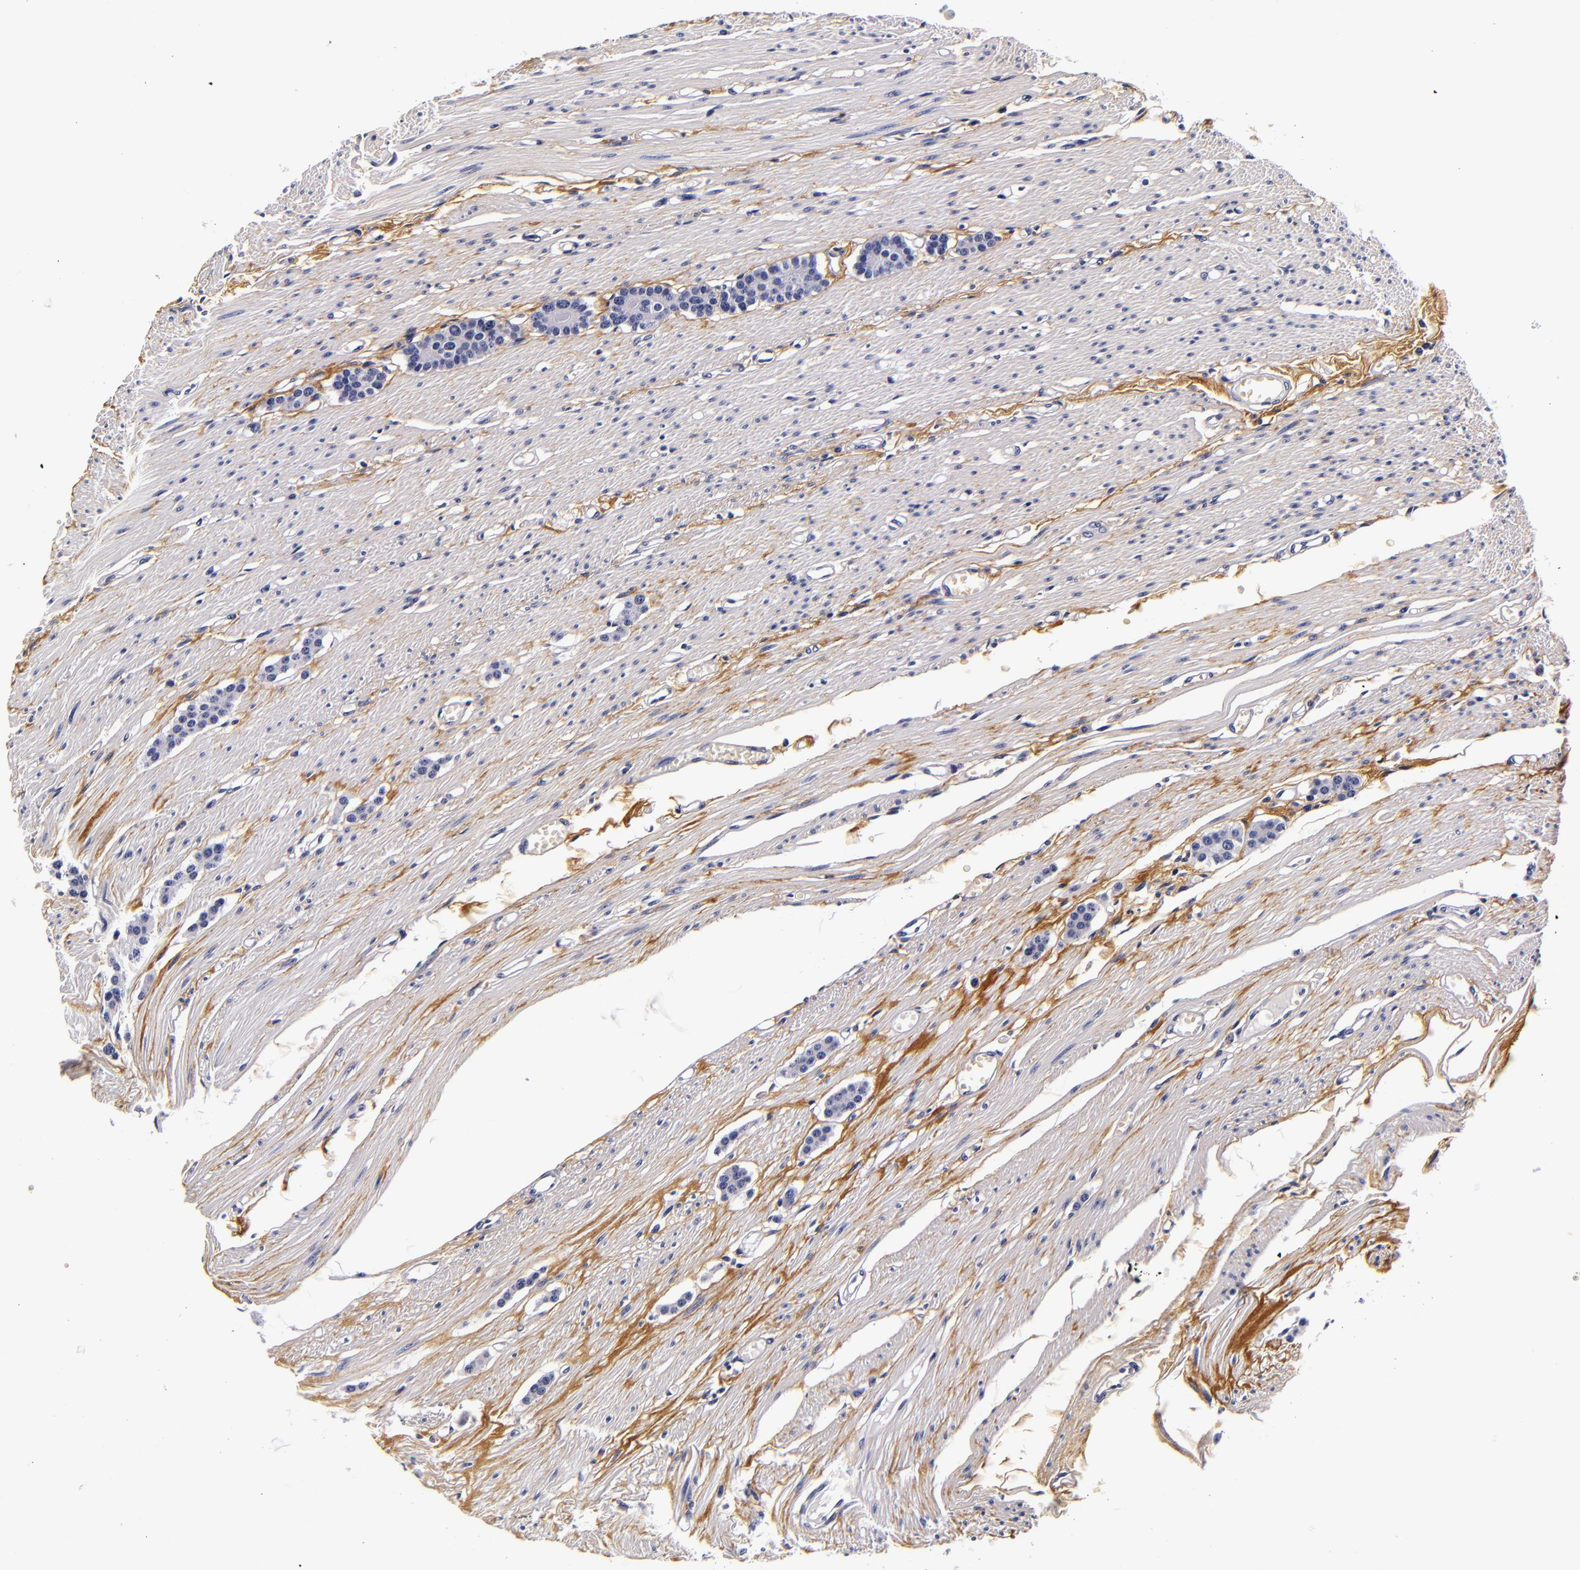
{"staining": {"intensity": "negative", "quantity": "none", "location": "none"}, "tissue": "carcinoid", "cell_type": "Tumor cells", "image_type": "cancer", "snomed": [{"axis": "morphology", "description": "Carcinoid, malignant, NOS"}, {"axis": "topography", "description": "Small intestine"}], "caption": "Tumor cells show no significant protein positivity in carcinoid (malignant).", "gene": "FBN1", "patient": {"sex": "male", "age": 60}}